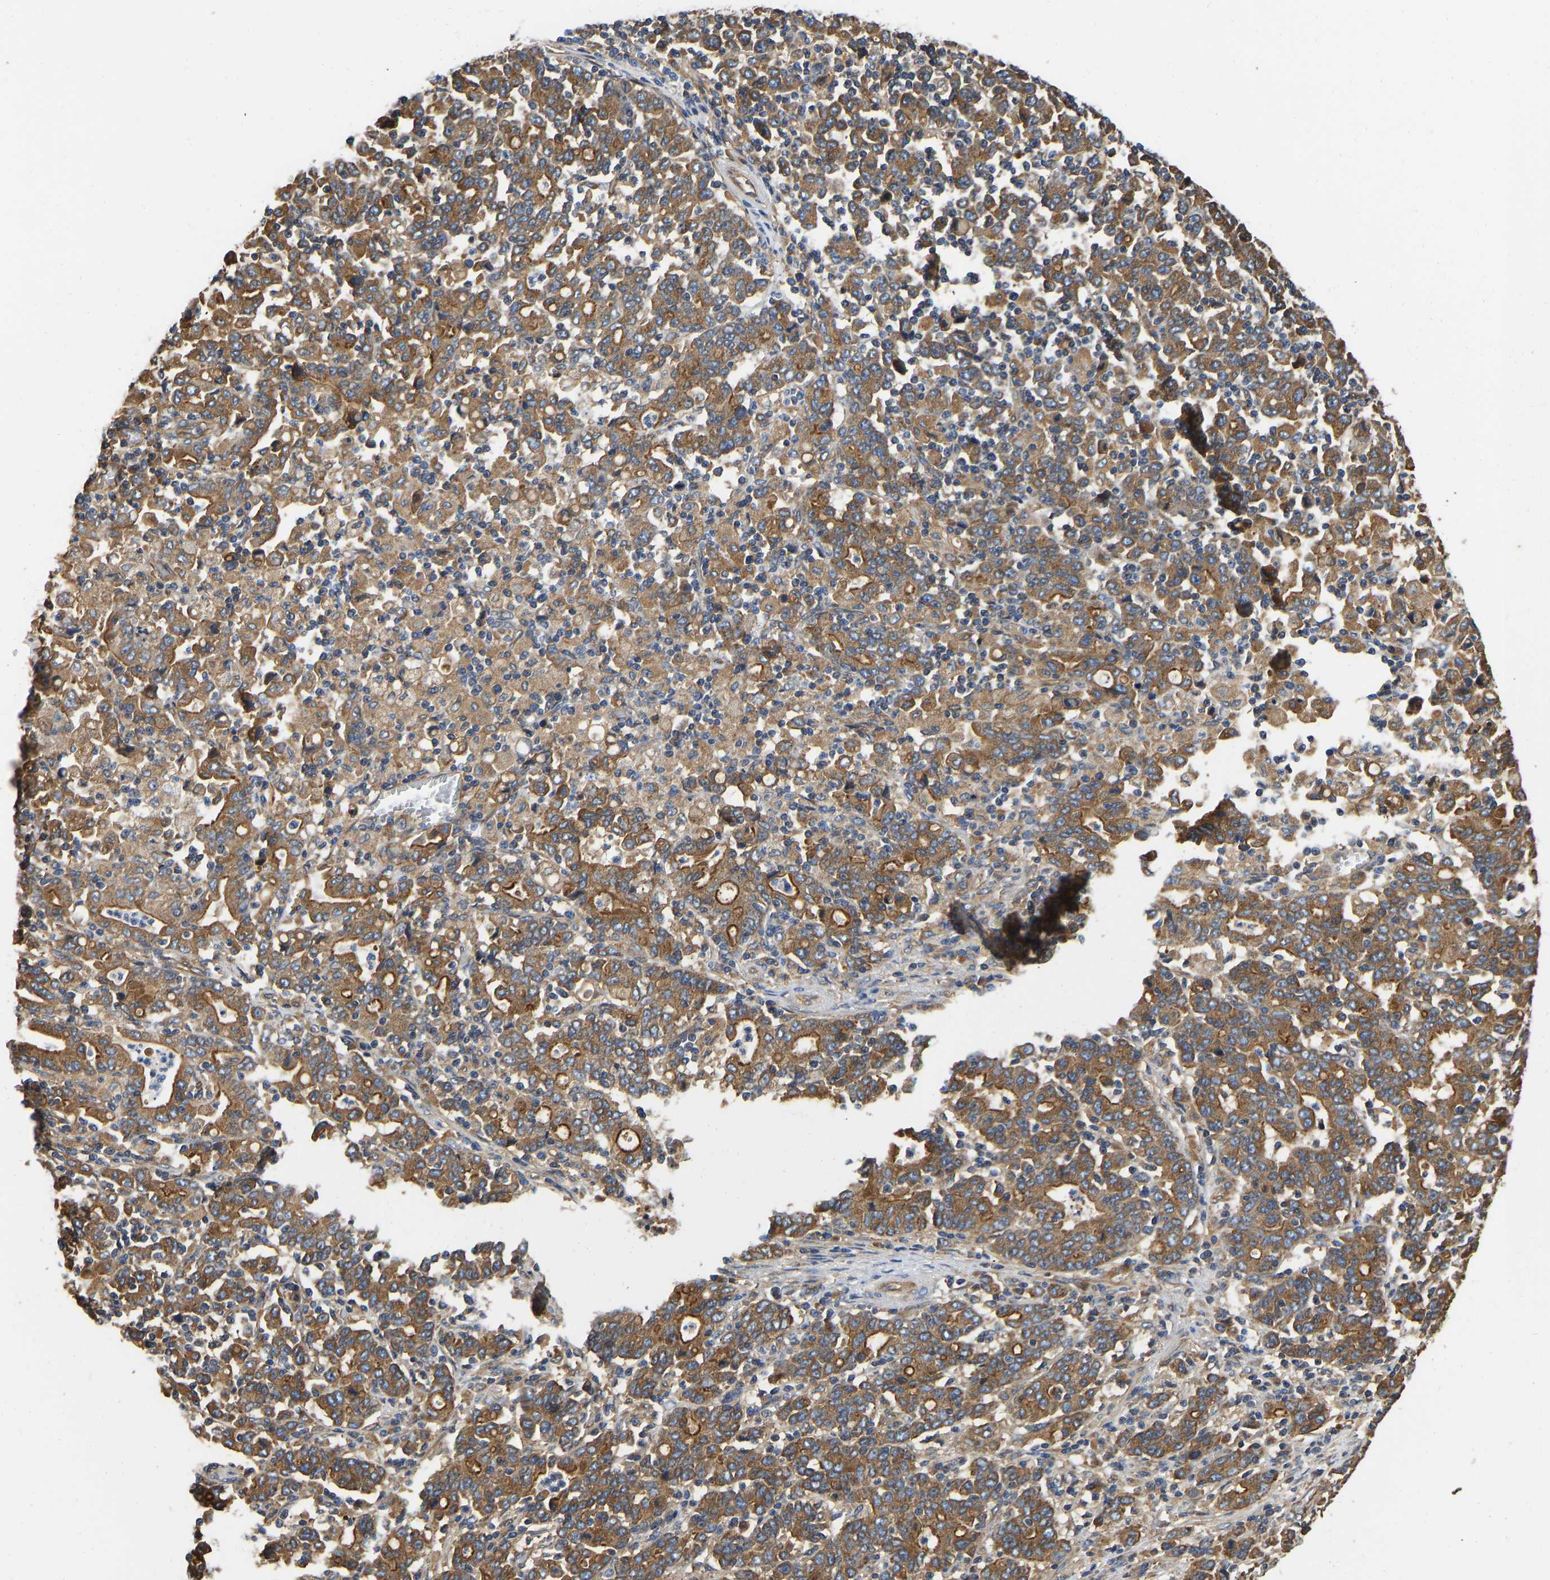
{"staining": {"intensity": "moderate", "quantity": ">75%", "location": "cytoplasmic/membranous"}, "tissue": "stomach cancer", "cell_type": "Tumor cells", "image_type": "cancer", "snomed": [{"axis": "morphology", "description": "Adenocarcinoma, NOS"}, {"axis": "topography", "description": "Stomach, upper"}], "caption": "Moderate cytoplasmic/membranous protein positivity is seen in about >75% of tumor cells in stomach adenocarcinoma.", "gene": "FLNB", "patient": {"sex": "male", "age": 69}}